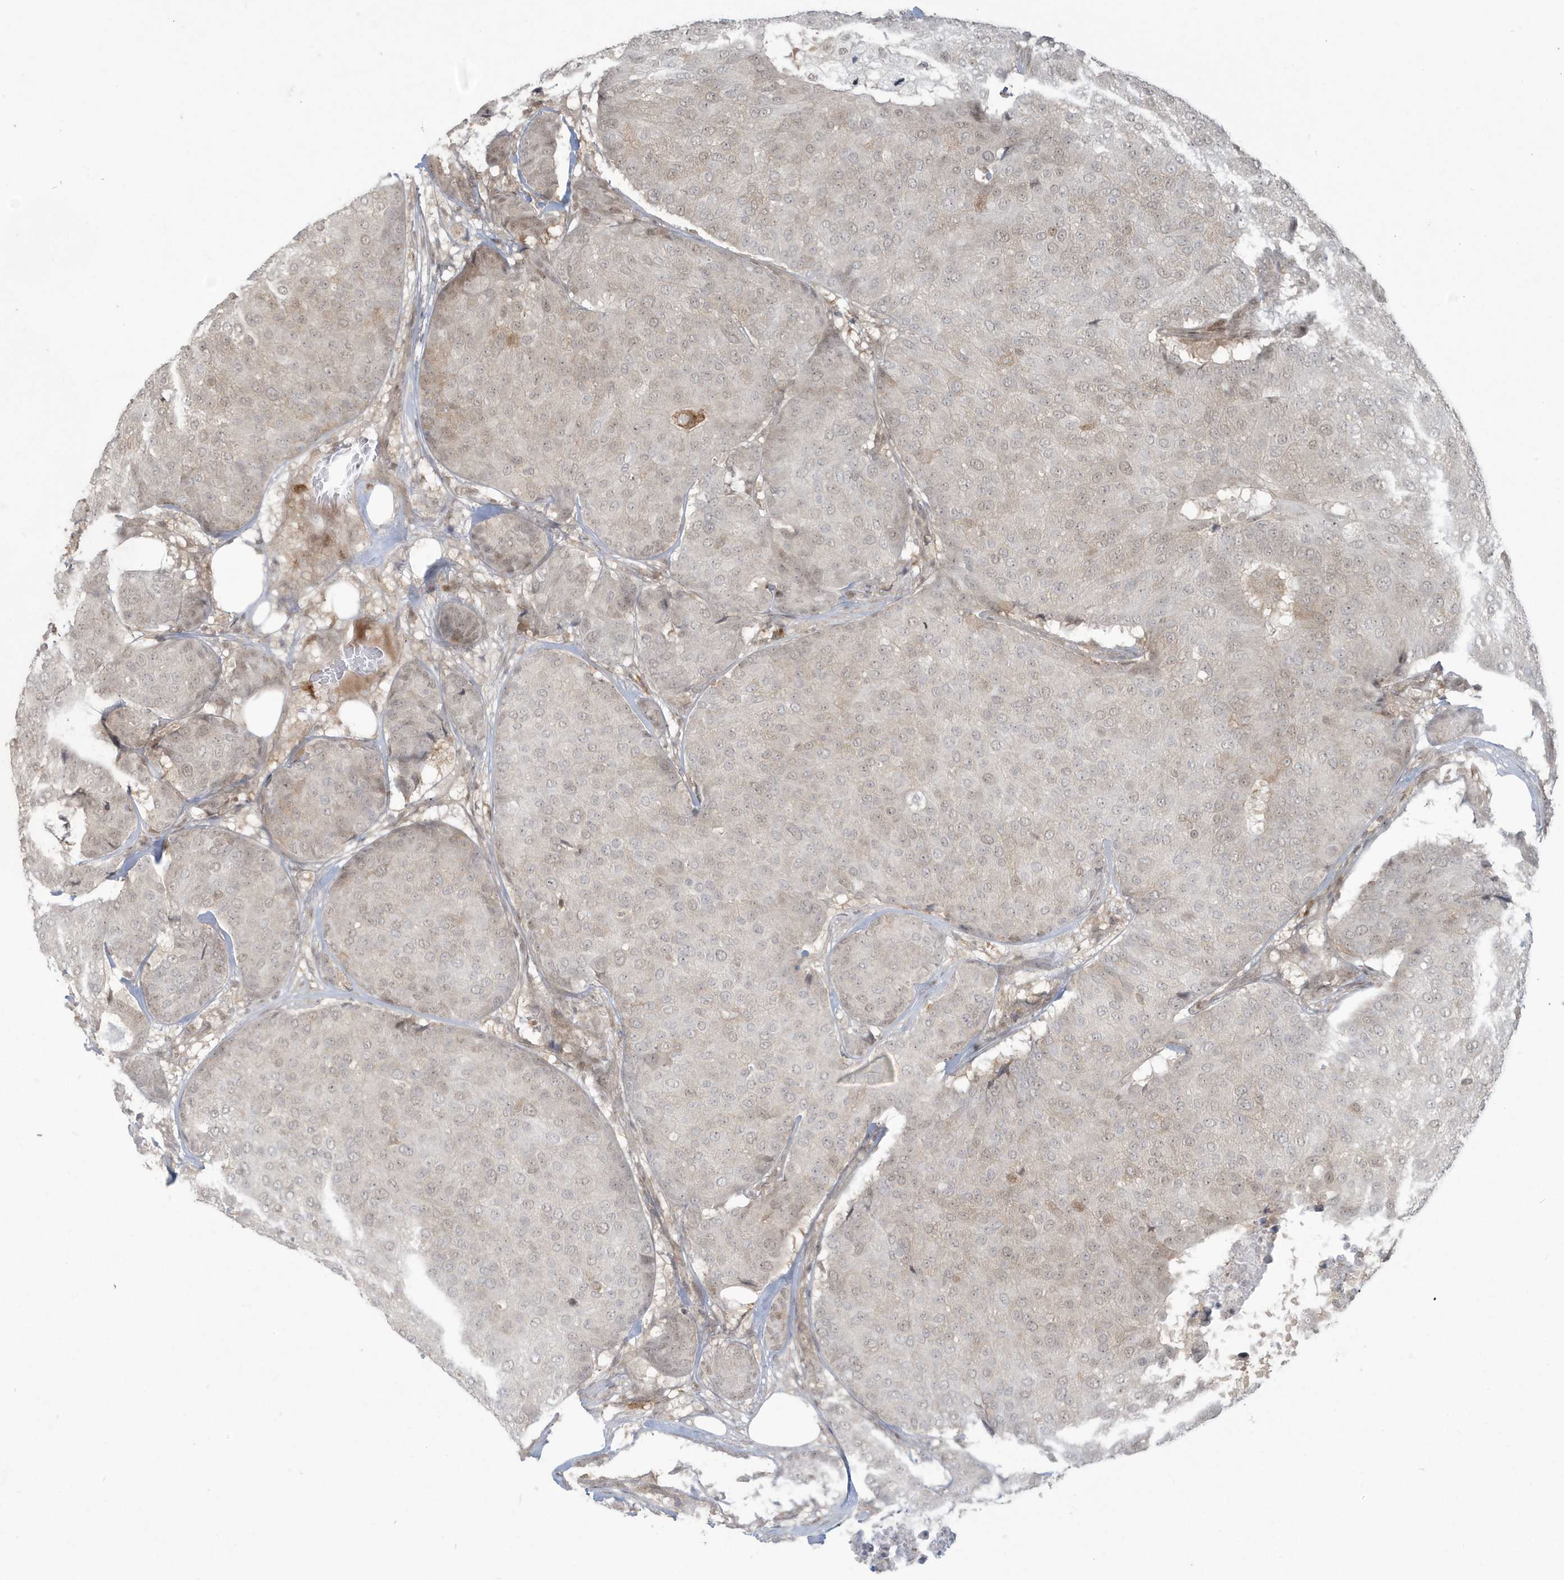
{"staining": {"intensity": "weak", "quantity": ">75%", "location": "nuclear"}, "tissue": "breast cancer", "cell_type": "Tumor cells", "image_type": "cancer", "snomed": [{"axis": "morphology", "description": "Duct carcinoma"}, {"axis": "topography", "description": "Breast"}], "caption": "High-magnification brightfield microscopy of infiltrating ductal carcinoma (breast) stained with DAB (brown) and counterstained with hematoxylin (blue). tumor cells exhibit weak nuclear positivity is identified in approximately>75% of cells. Using DAB (3,3'-diaminobenzidine) (brown) and hematoxylin (blue) stains, captured at high magnification using brightfield microscopy.", "gene": "C1orf52", "patient": {"sex": "female", "age": 75}}